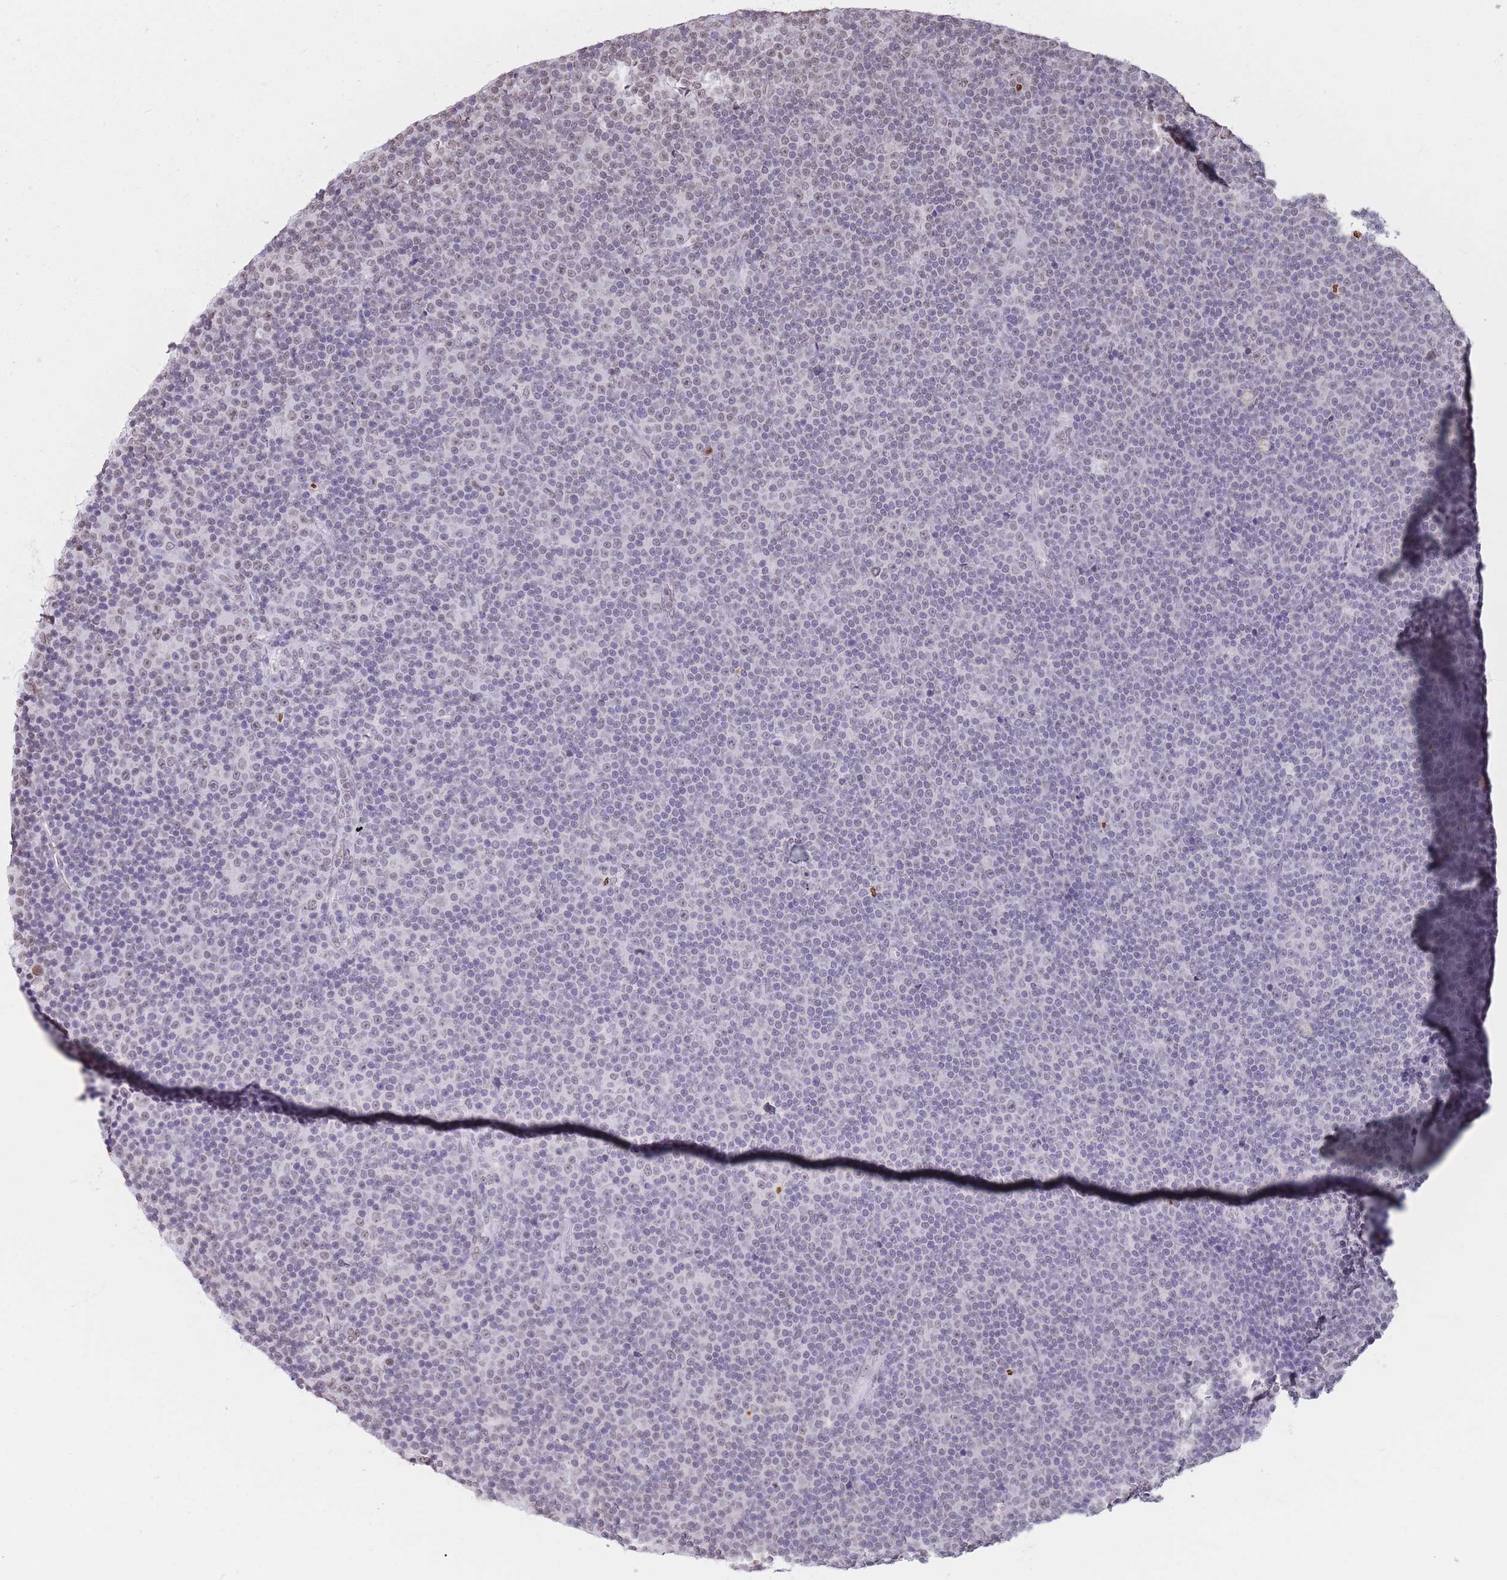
{"staining": {"intensity": "negative", "quantity": "none", "location": "none"}, "tissue": "lymphoma", "cell_type": "Tumor cells", "image_type": "cancer", "snomed": [{"axis": "morphology", "description": "Malignant lymphoma, non-Hodgkin's type, Low grade"}, {"axis": "topography", "description": "Lymph node"}], "caption": "Immunohistochemistry of human malignant lymphoma, non-Hodgkin's type (low-grade) exhibits no expression in tumor cells.", "gene": "RYK", "patient": {"sex": "female", "age": 67}}